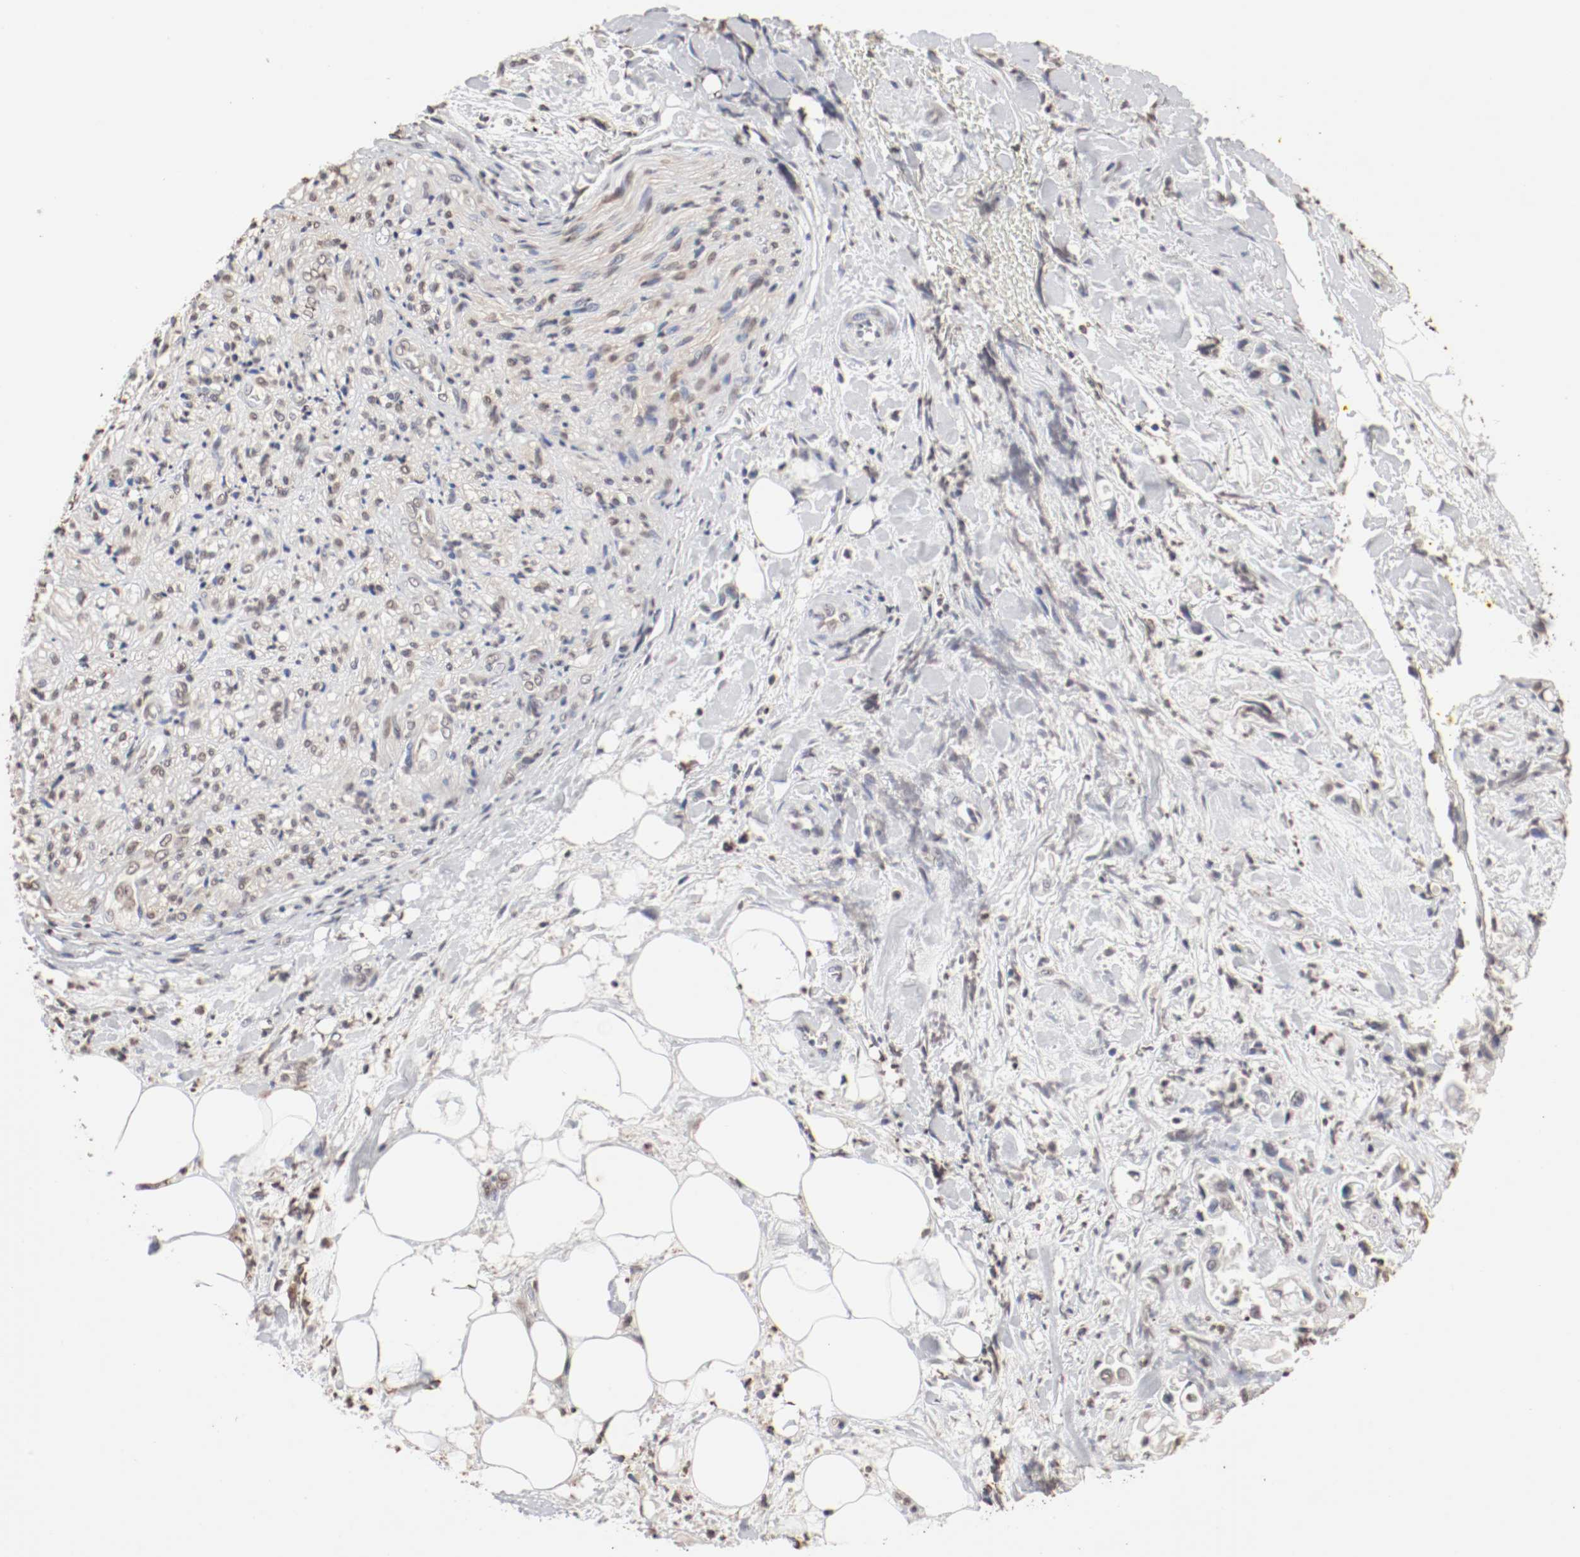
{"staining": {"intensity": "negative", "quantity": "none", "location": "none"}, "tissue": "pancreatic cancer", "cell_type": "Tumor cells", "image_type": "cancer", "snomed": [{"axis": "morphology", "description": "Adenocarcinoma, NOS"}, {"axis": "topography", "description": "Pancreas"}], "caption": "Immunohistochemistry micrograph of neoplastic tissue: adenocarcinoma (pancreatic) stained with DAB reveals no significant protein positivity in tumor cells.", "gene": "WASL", "patient": {"sex": "male", "age": 70}}